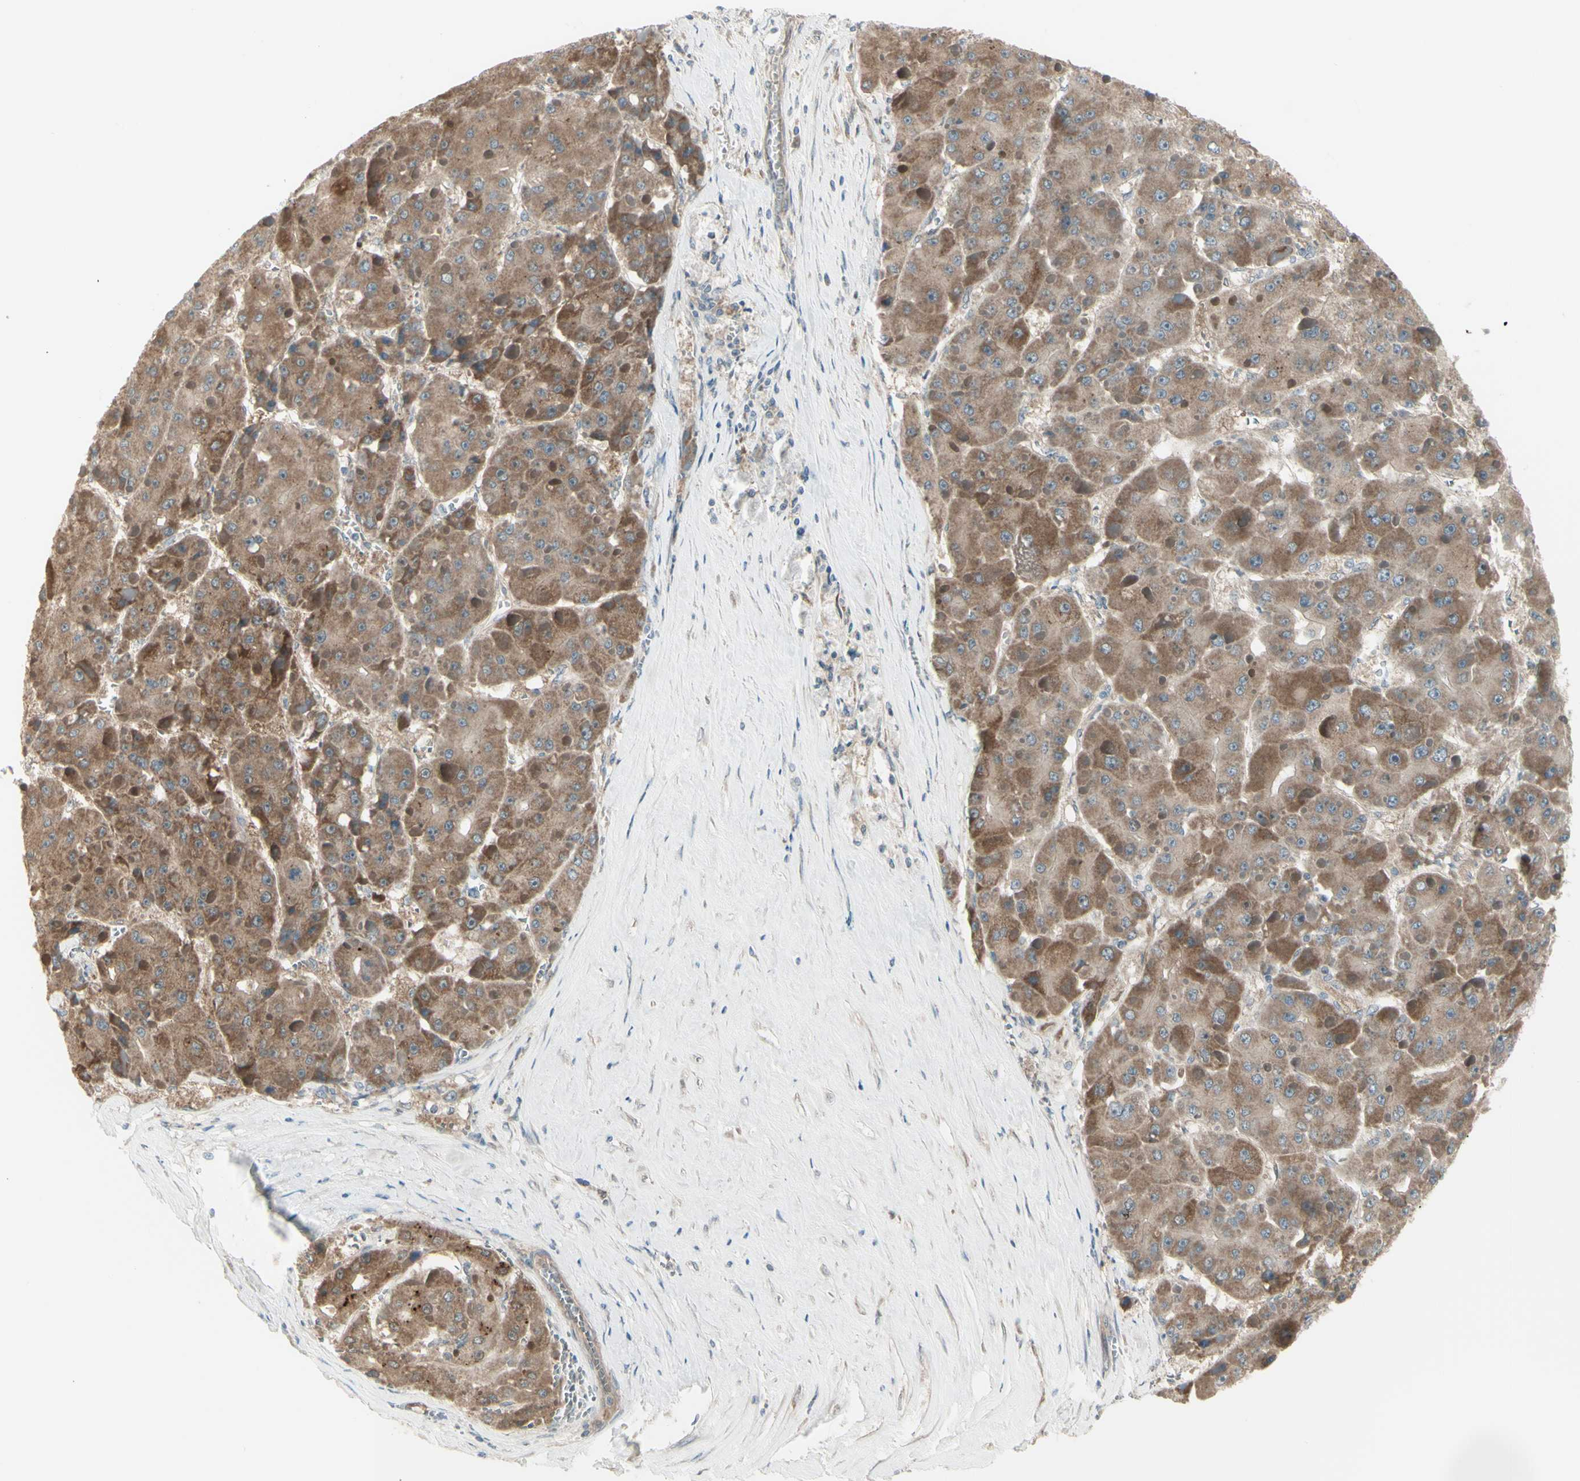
{"staining": {"intensity": "moderate", "quantity": ">75%", "location": "cytoplasmic/membranous"}, "tissue": "liver cancer", "cell_type": "Tumor cells", "image_type": "cancer", "snomed": [{"axis": "morphology", "description": "Carcinoma, Hepatocellular, NOS"}, {"axis": "topography", "description": "Liver"}], "caption": "Protein expression analysis of human liver hepatocellular carcinoma reveals moderate cytoplasmic/membranous expression in approximately >75% of tumor cells. The staining was performed using DAB to visualize the protein expression in brown, while the nuclei were stained in blue with hematoxylin (Magnification: 20x).", "gene": "NAXD", "patient": {"sex": "female", "age": 73}}